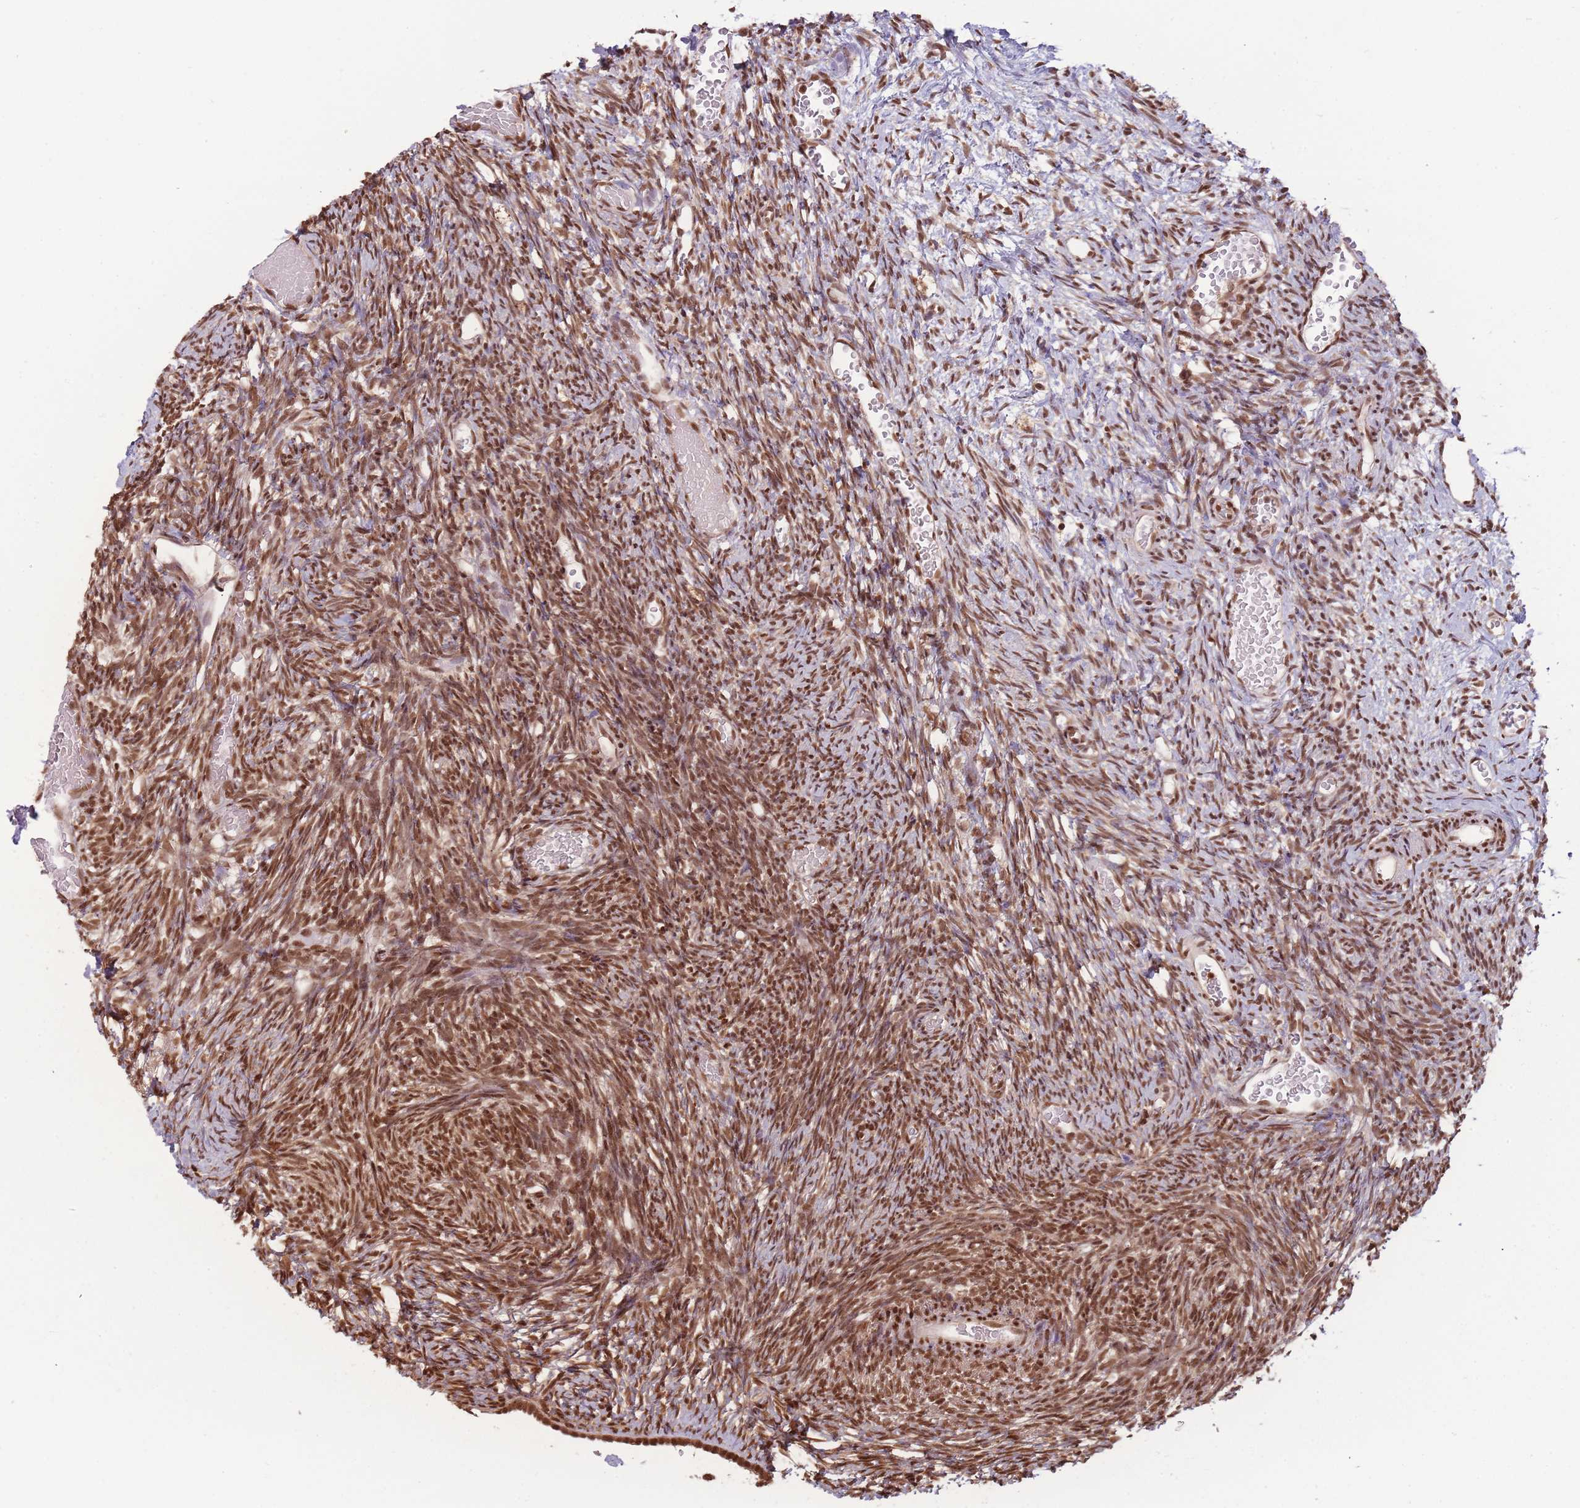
{"staining": {"intensity": "moderate", "quantity": ">75%", "location": "nuclear"}, "tissue": "ovary", "cell_type": "Ovarian stroma cells", "image_type": "normal", "snomed": [{"axis": "morphology", "description": "Normal tissue, NOS"}, {"axis": "topography", "description": "Ovary"}], "caption": "This histopathology image reveals immunohistochemistry staining of unremarkable human ovary, with medium moderate nuclear staining in approximately >75% of ovarian stroma cells.", "gene": "RPS27A", "patient": {"sex": "female", "age": 39}}